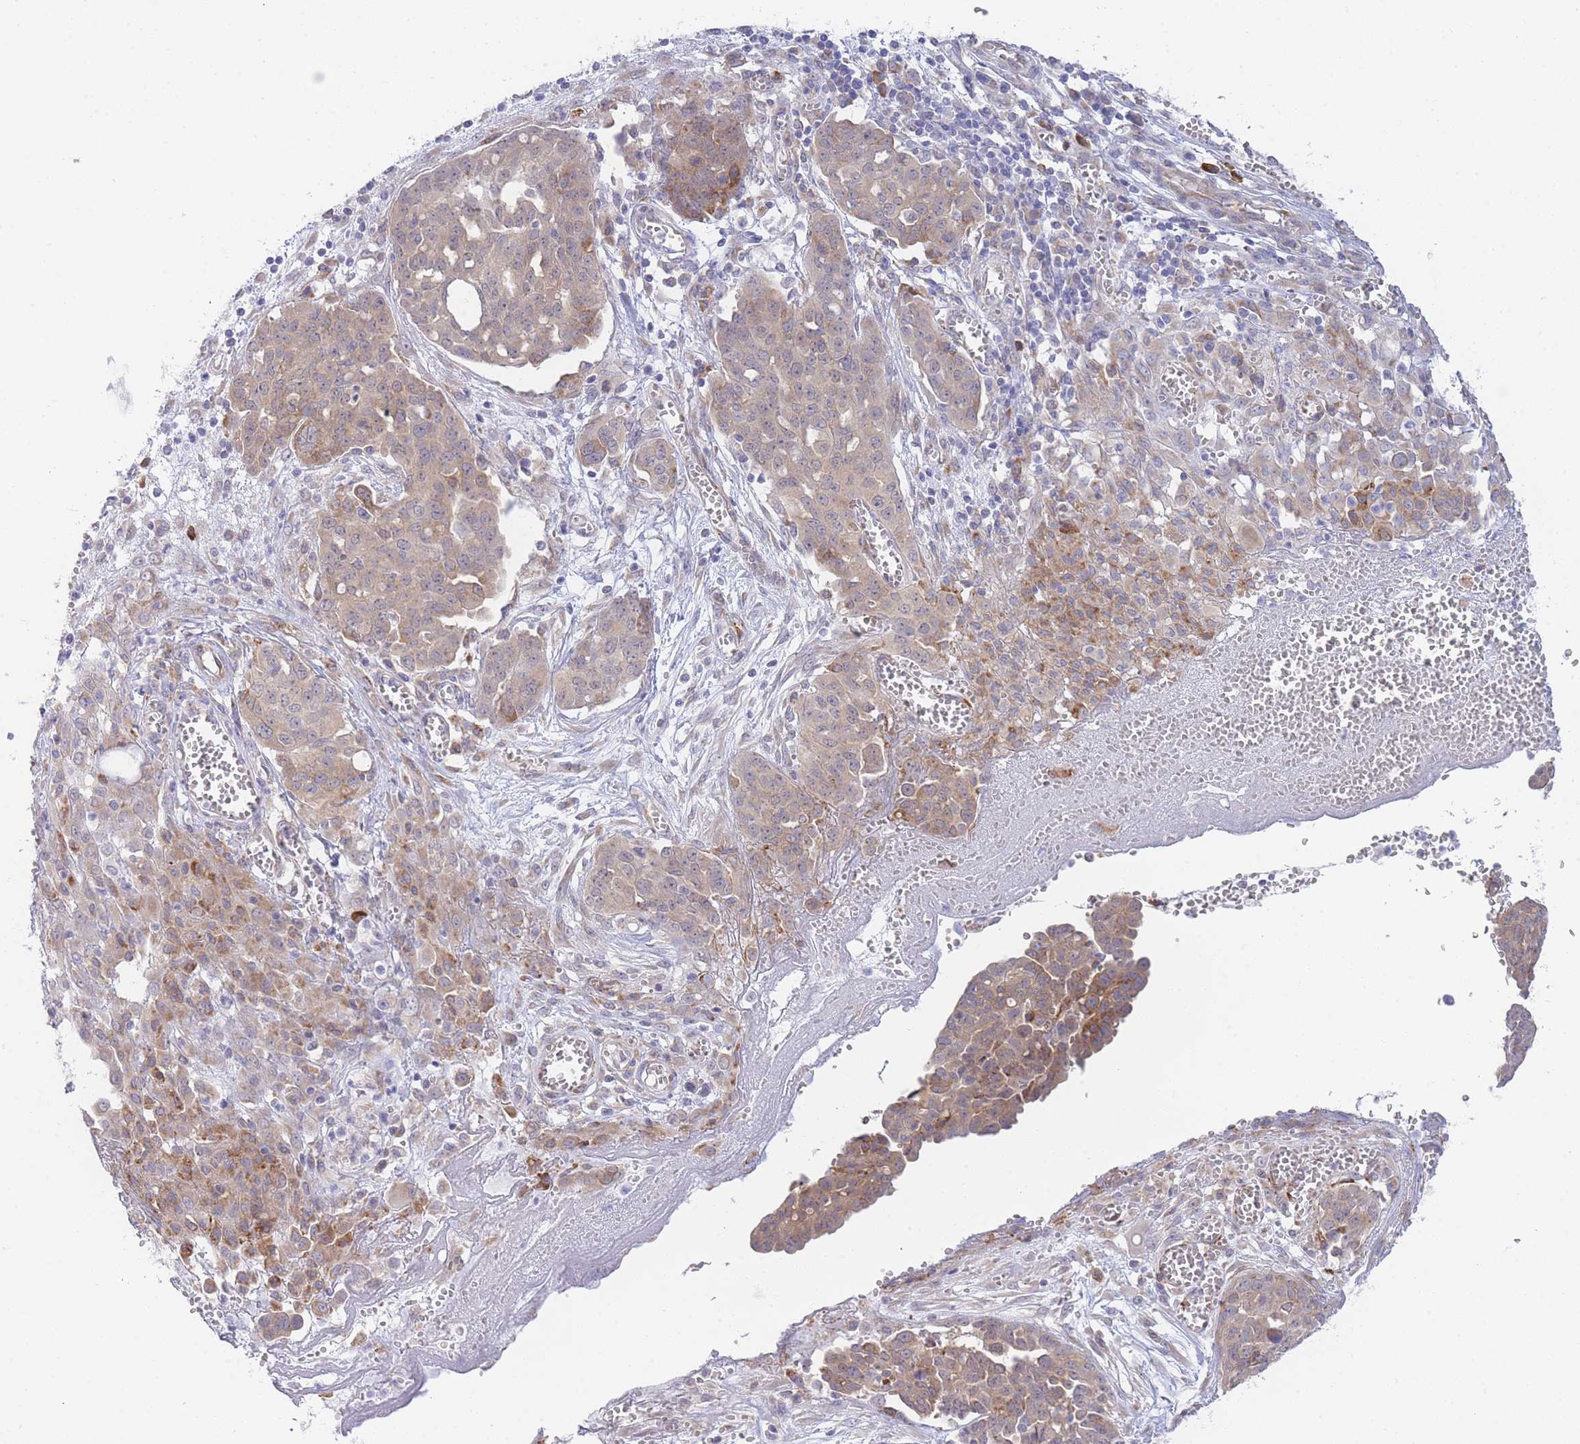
{"staining": {"intensity": "moderate", "quantity": ">75%", "location": "cytoplasmic/membranous"}, "tissue": "ovarian cancer", "cell_type": "Tumor cells", "image_type": "cancer", "snomed": [{"axis": "morphology", "description": "Cystadenocarcinoma, serous, NOS"}, {"axis": "topography", "description": "Soft tissue"}, {"axis": "topography", "description": "Ovary"}], "caption": "High-magnification brightfield microscopy of ovarian cancer (serous cystadenocarcinoma) stained with DAB (brown) and counterstained with hematoxylin (blue). tumor cells exhibit moderate cytoplasmic/membranous staining is identified in about>75% of cells.", "gene": "ZNF510", "patient": {"sex": "female", "age": 57}}